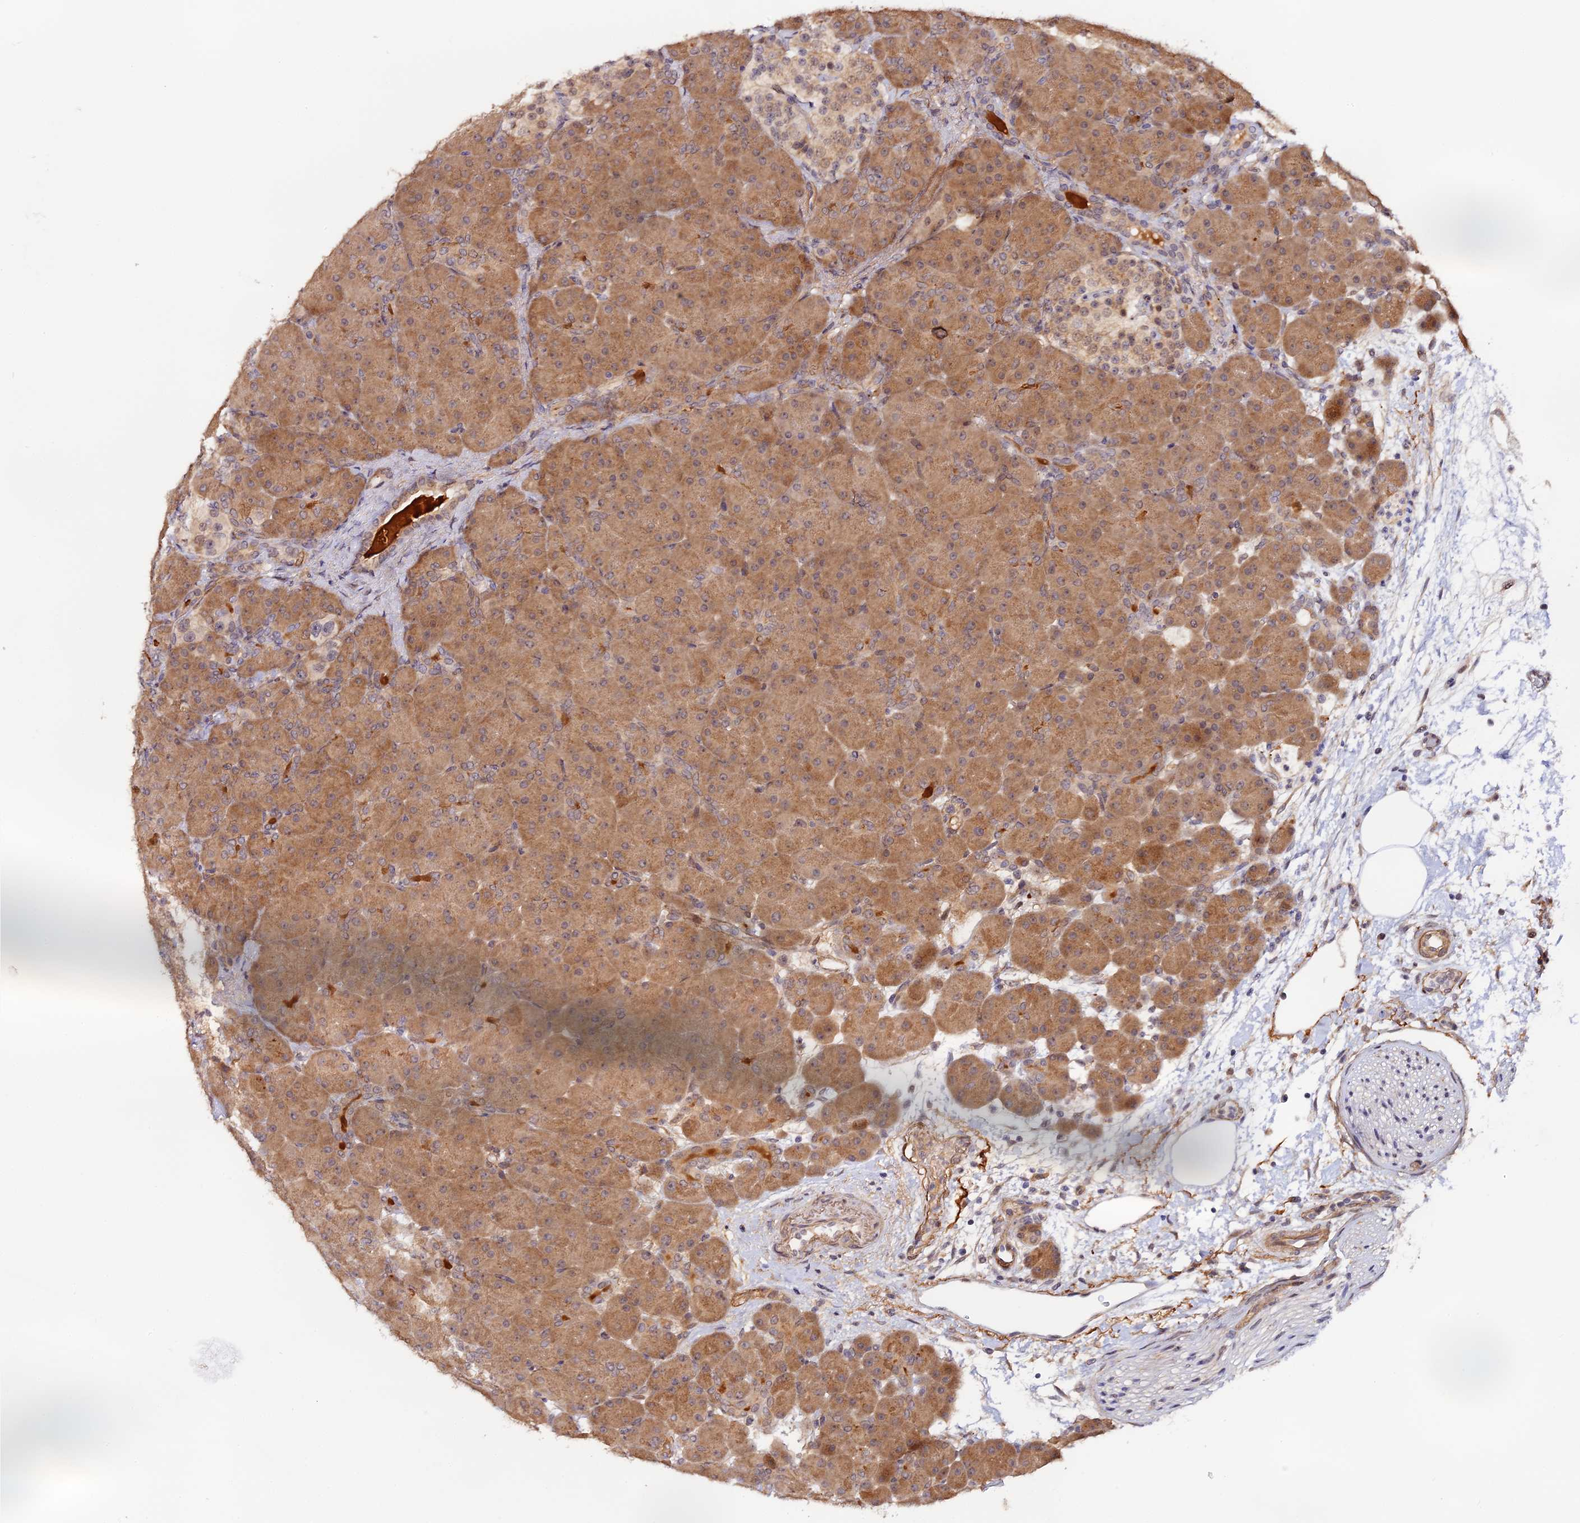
{"staining": {"intensity": "moderate", "quantity": ">75%", "location": "cytoplasmic/membranous,nuclear"}, "tissue": "pancreas", "cell_type": "Exocrine glandular cells", "image_type": "normal", "snomed": [{"axis": "morphology", "description": "Normal tissue, NOS"}, {"axis": "topography", "description": "Pancreas"}], "caption": "High-magnification brightfield microscopy of normal pancreas stained with DAB (brown) and counterstained with hematoxylin (blue). exocrine glandular cells exhibit moderate cytoplasmic/membranous,nuclear positivity is identified in about>75% of cells.", "gene": "IMPACT", "patient": {"sex": "male", "age": 66}}